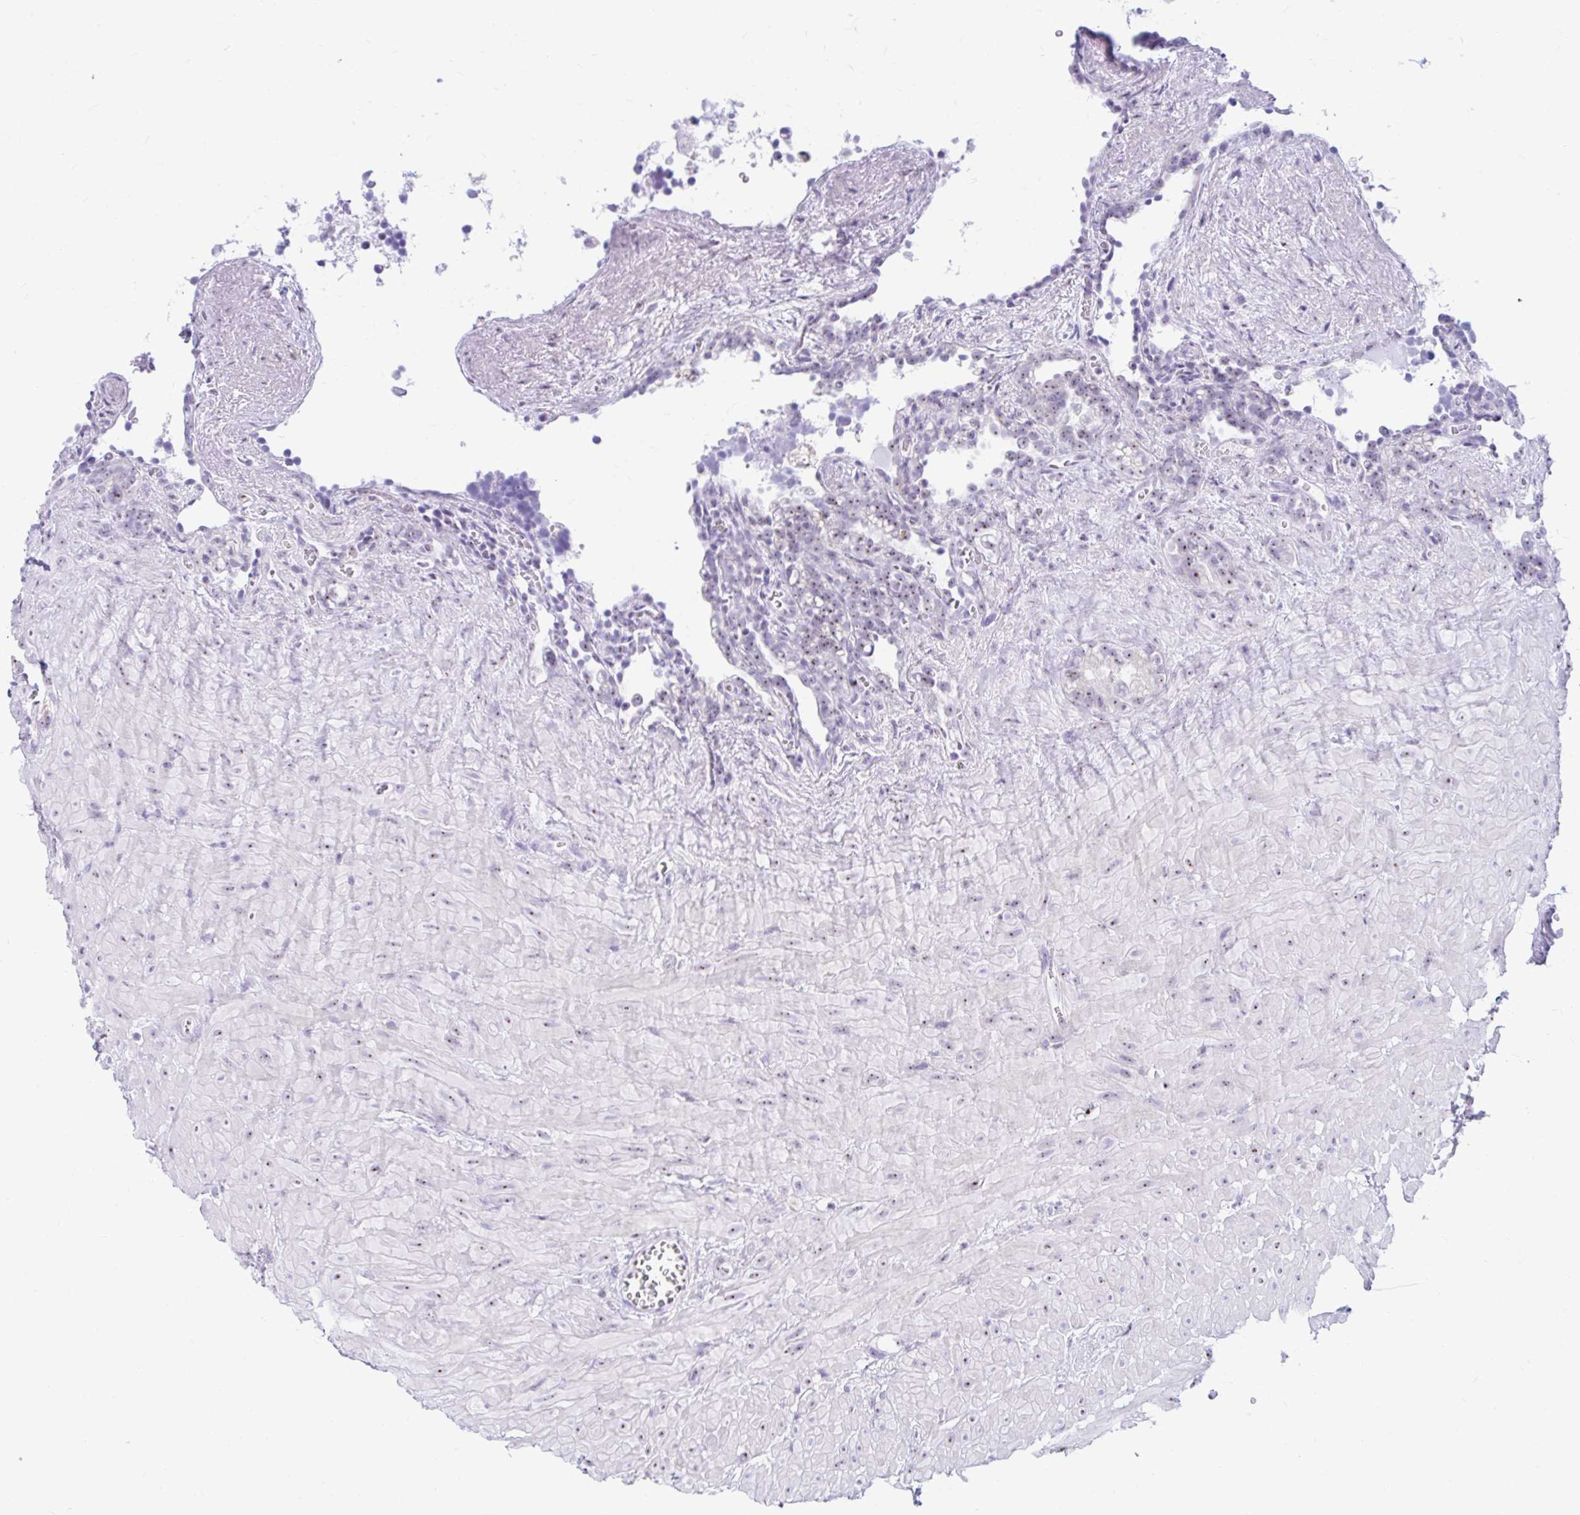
{"staining": {"intensity": "weak", "quantity": "25%-75%", "location": "nuclear"}, "tissue": "seminal vesicle", "cell_type": "Glandular cells", "image_type": "normal", "snomed": [{"axis": "morphology", "description": "Normal tissue, NOS"}, {"axis": "topography", "description": "Seminal veicle"}], "caption": "An IHC histopathology image of normal tissue is shown. Protein staining in brown labels weak nuclear positivity in seminal vesicle within glandular cells. The protein is stained brown, and the nuclei are stained in blue (DAB IHC with brightfield microscopy, high magnification).", "gene": "FTSJ3", "patient": {"sex": "male", "age": 76}}